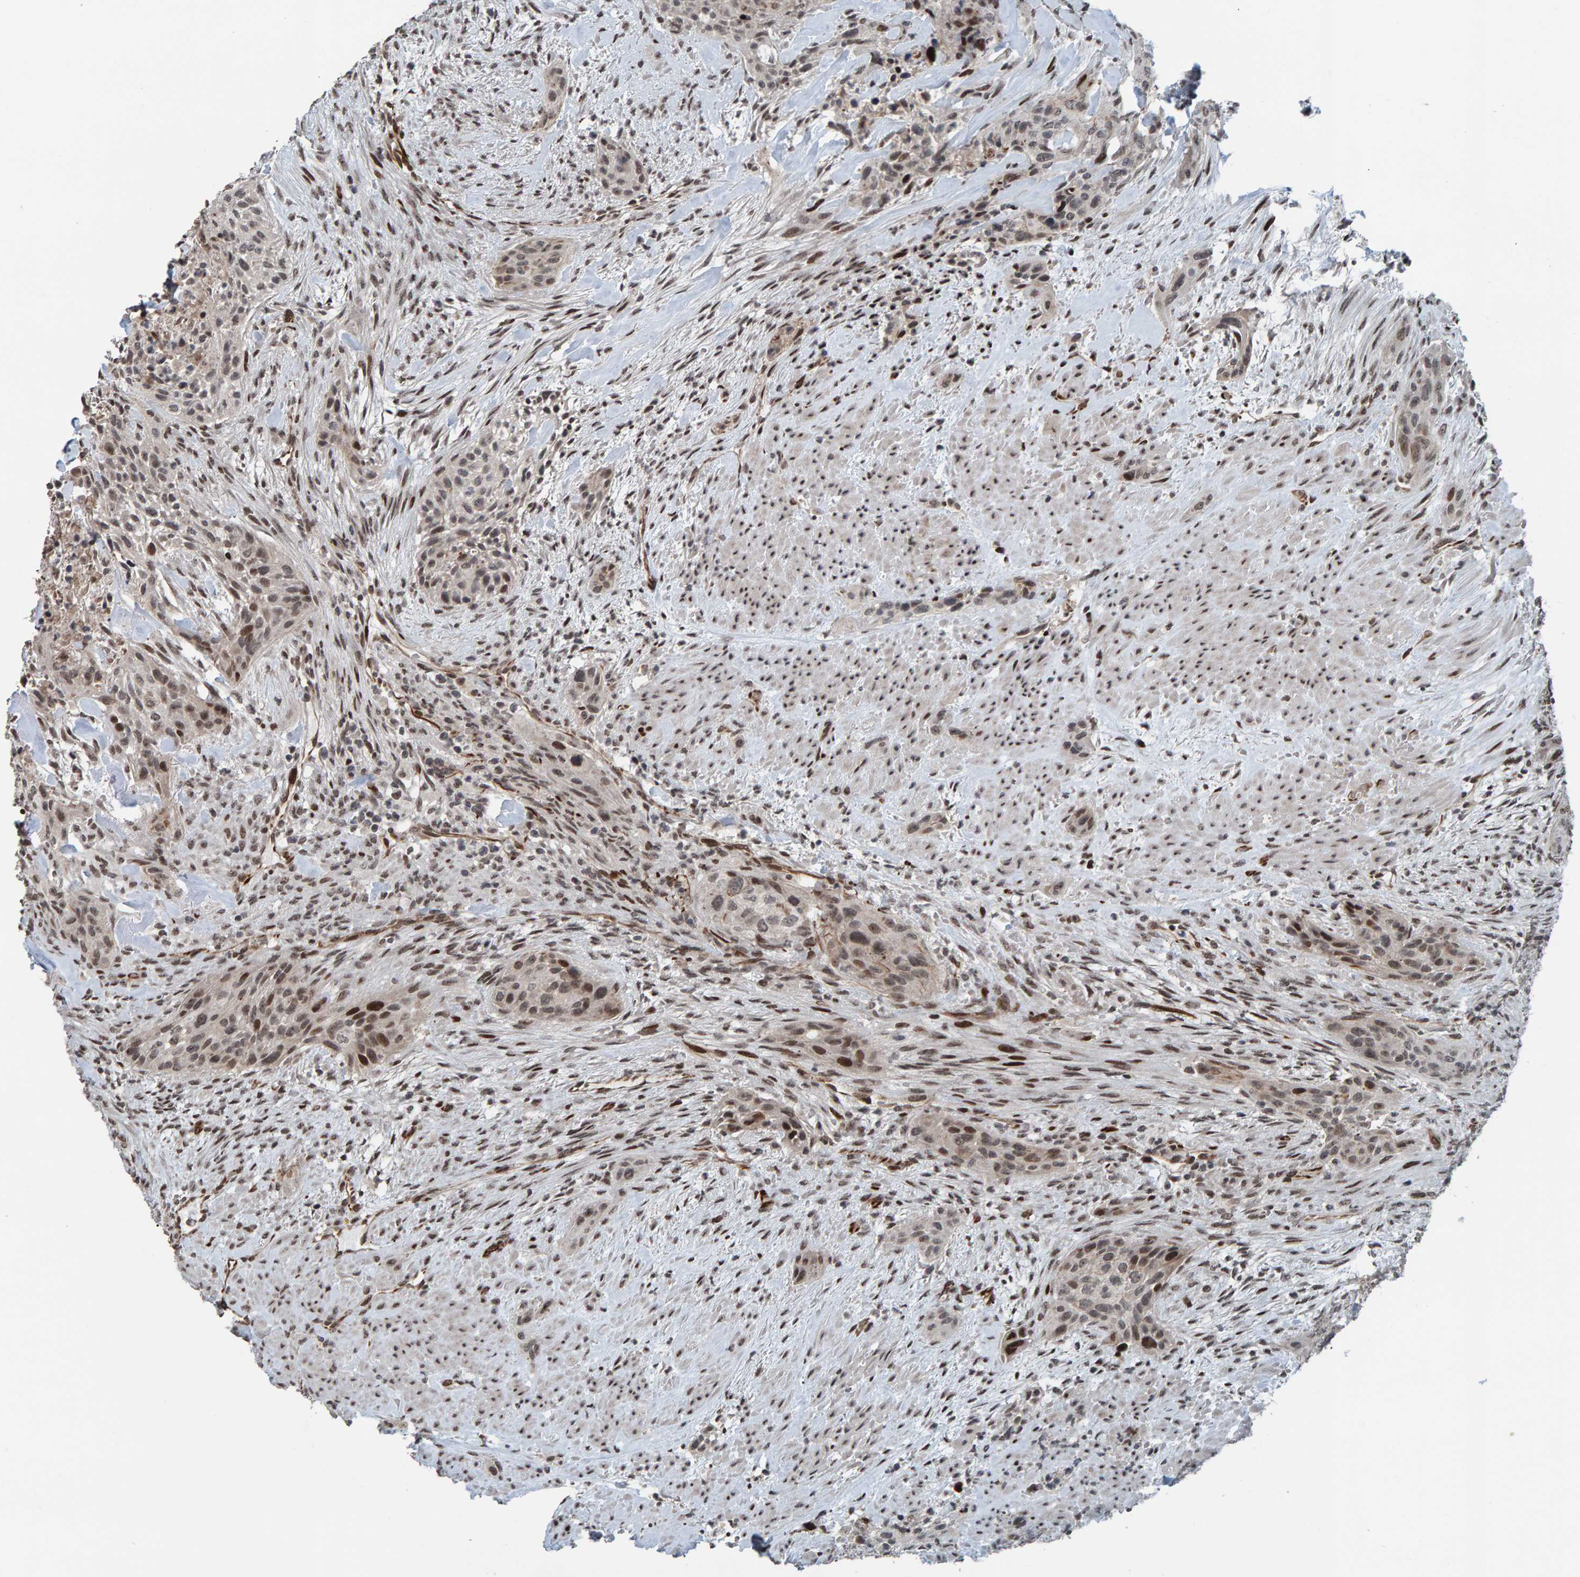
{"staining": {"intensity": "moderate", "quantity": "<25%", "location": "nuclear"}, "tissue": "urothelial cancer", "cell_type": "Tumor cells", "image_type": "cancer", "snomed": [{"axis": "morphology", "description": "Urothelial carcinoma, High grade"}, {"axis": "topography", "description": "Urinary bladder"}], "caption": "This photomicrograph demonstrates IHC staining of urothelial cancer, with low moderate nuclear expression in approximately <25% of tumor cells.", "gene": "ZNF366", "patient": {"sex": "male", "age": 35}}